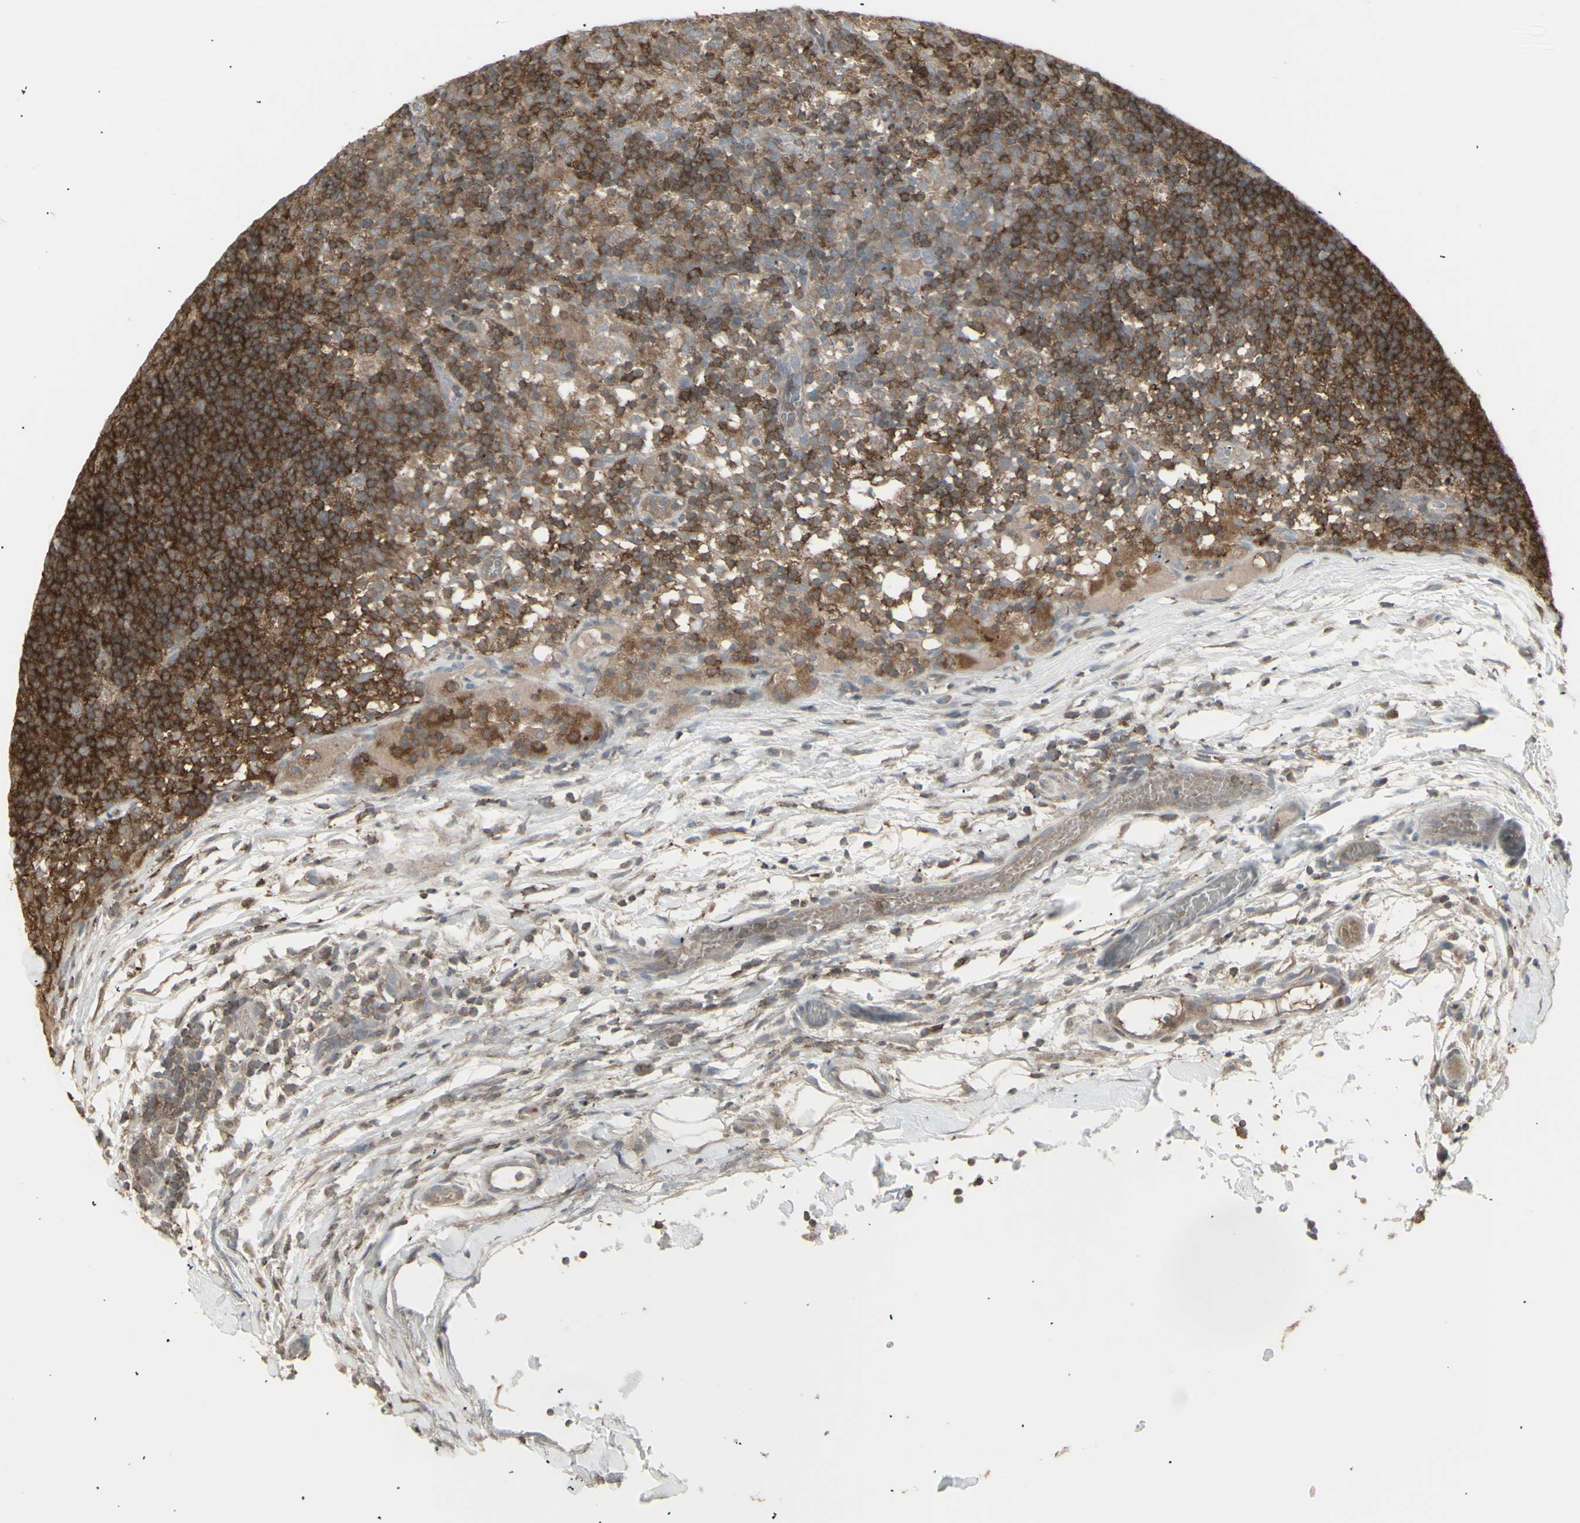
{"staining": {"intensity": "strong", "quantity": ">75%", "location": "cytoplasmic/membranous"}, "tissue": "lymph node", "cell_type": "Germinal center cells", "image_type": "normal", "snomed": [{"axis": "morphology", "description": "Normal tissue, NOS"}, {"axis": "morphology", "description": "Inflammation, NOS"}, {"axis": "topography", "description": "Lymph node"}], "caption": "Protein expression analysis of benign lymph node displays strong cytoplasmic/membranous staining in about >75% of germinal center cells. Nuclei are stained in blue.", "gene": "CSK", "patient": {"sex": "male", "age": 55}}